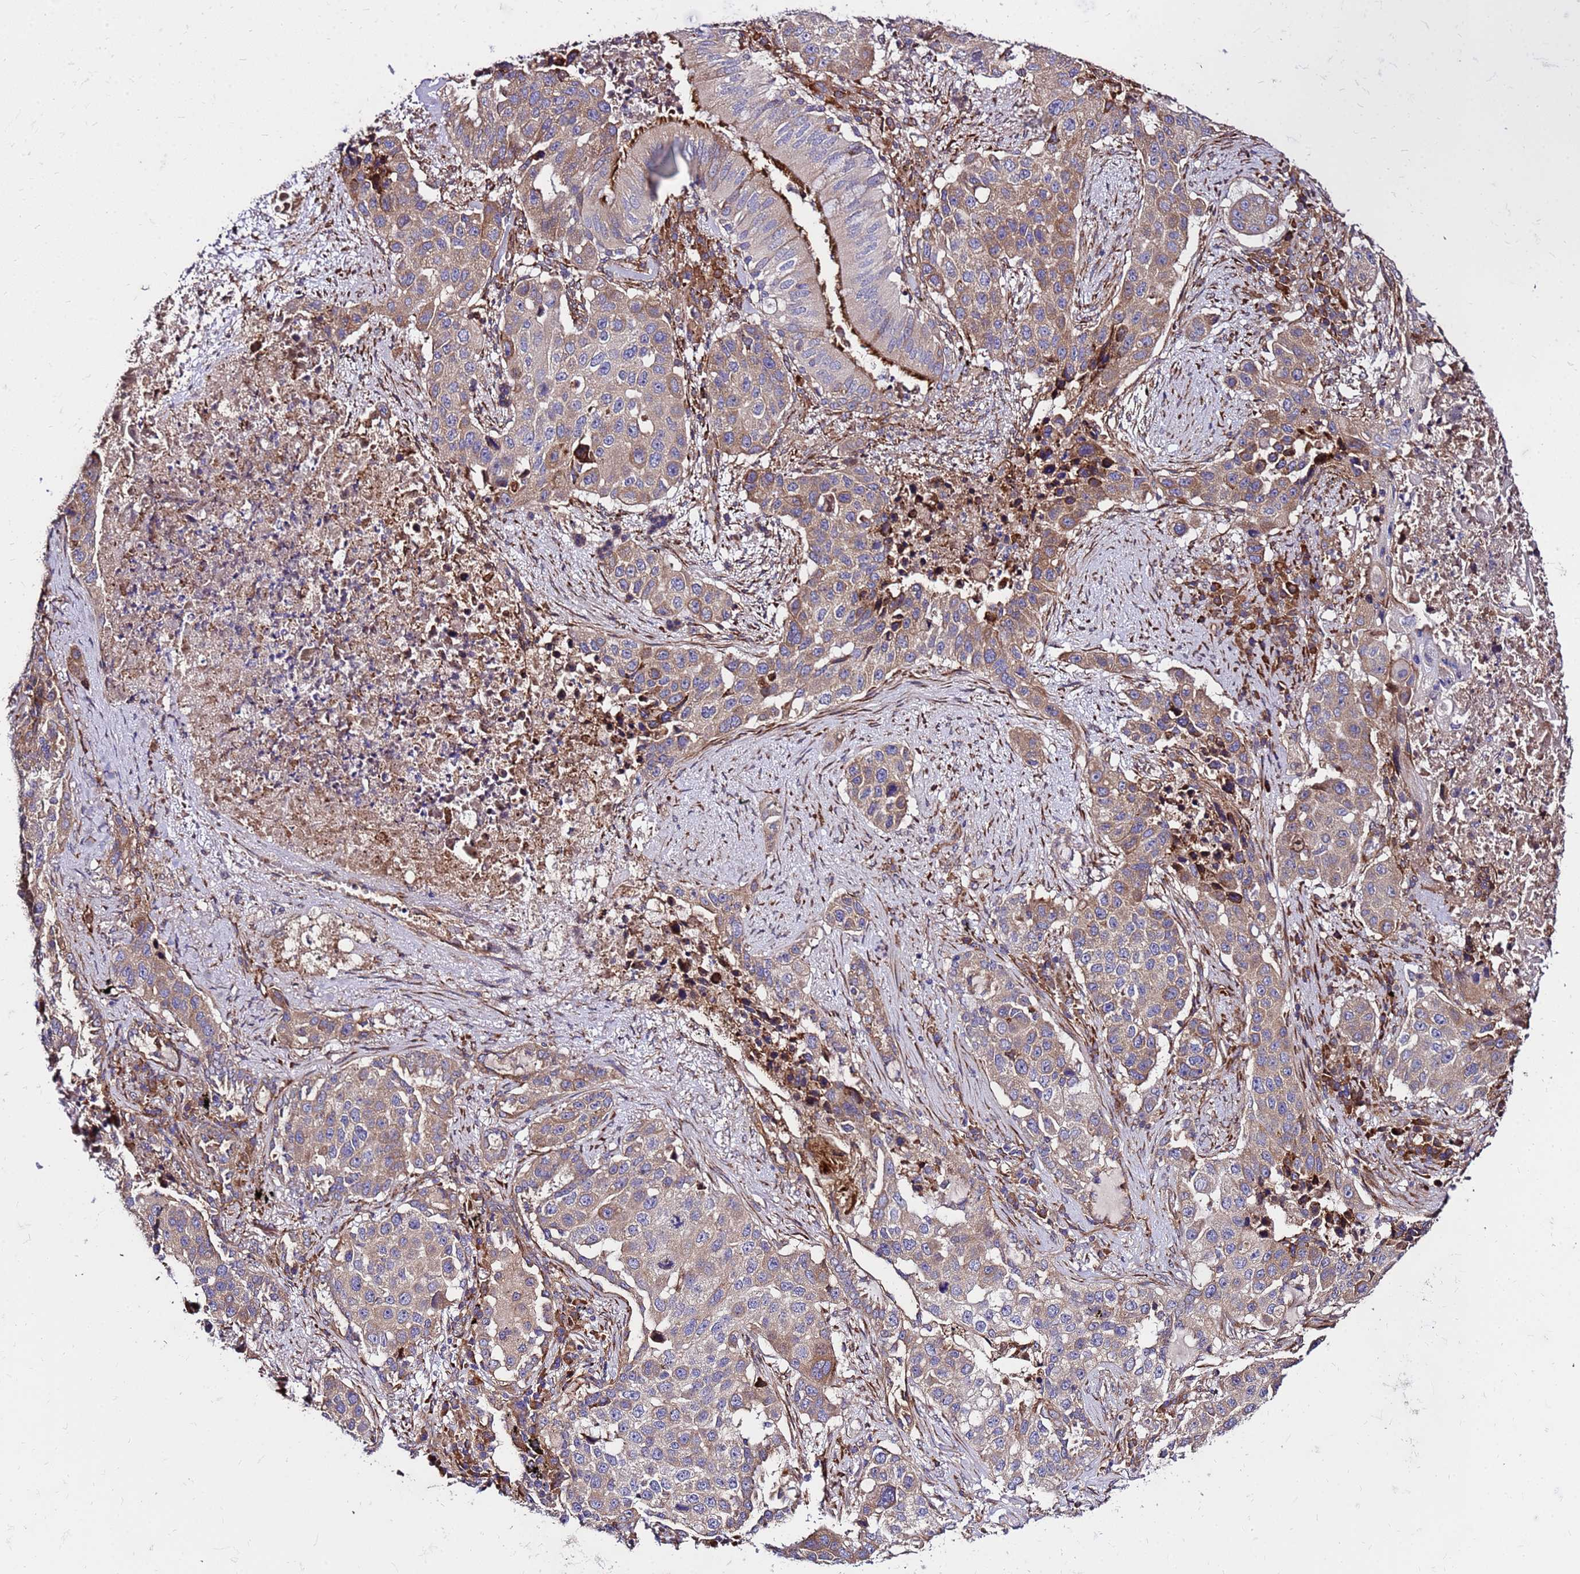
{"staining": {"intensity": "moderate", "quantity": "25%-75%", "location": "cytoplasmic/membranous"}, "tissue": "lung cancer", "cell_type": "Tumor cells", "image_type": "cancer", "snomed": [{"axis": "morphology", "description": "Squamous cell carcinoma, NOS"}, {"axis": "topography", "description": "Lung"}], "caption": "High-magnification brightfield microscopy of lung squamous cell carcinoma stained with DAB (brown) and counterstained with hematoxylin (blue). tumor cells exhibit moderate cytoplasmic/membranous staining is seen in about25%-75% of cells.", "gene": "WWC2", "patient": {"sex": "female", "age": 63}}